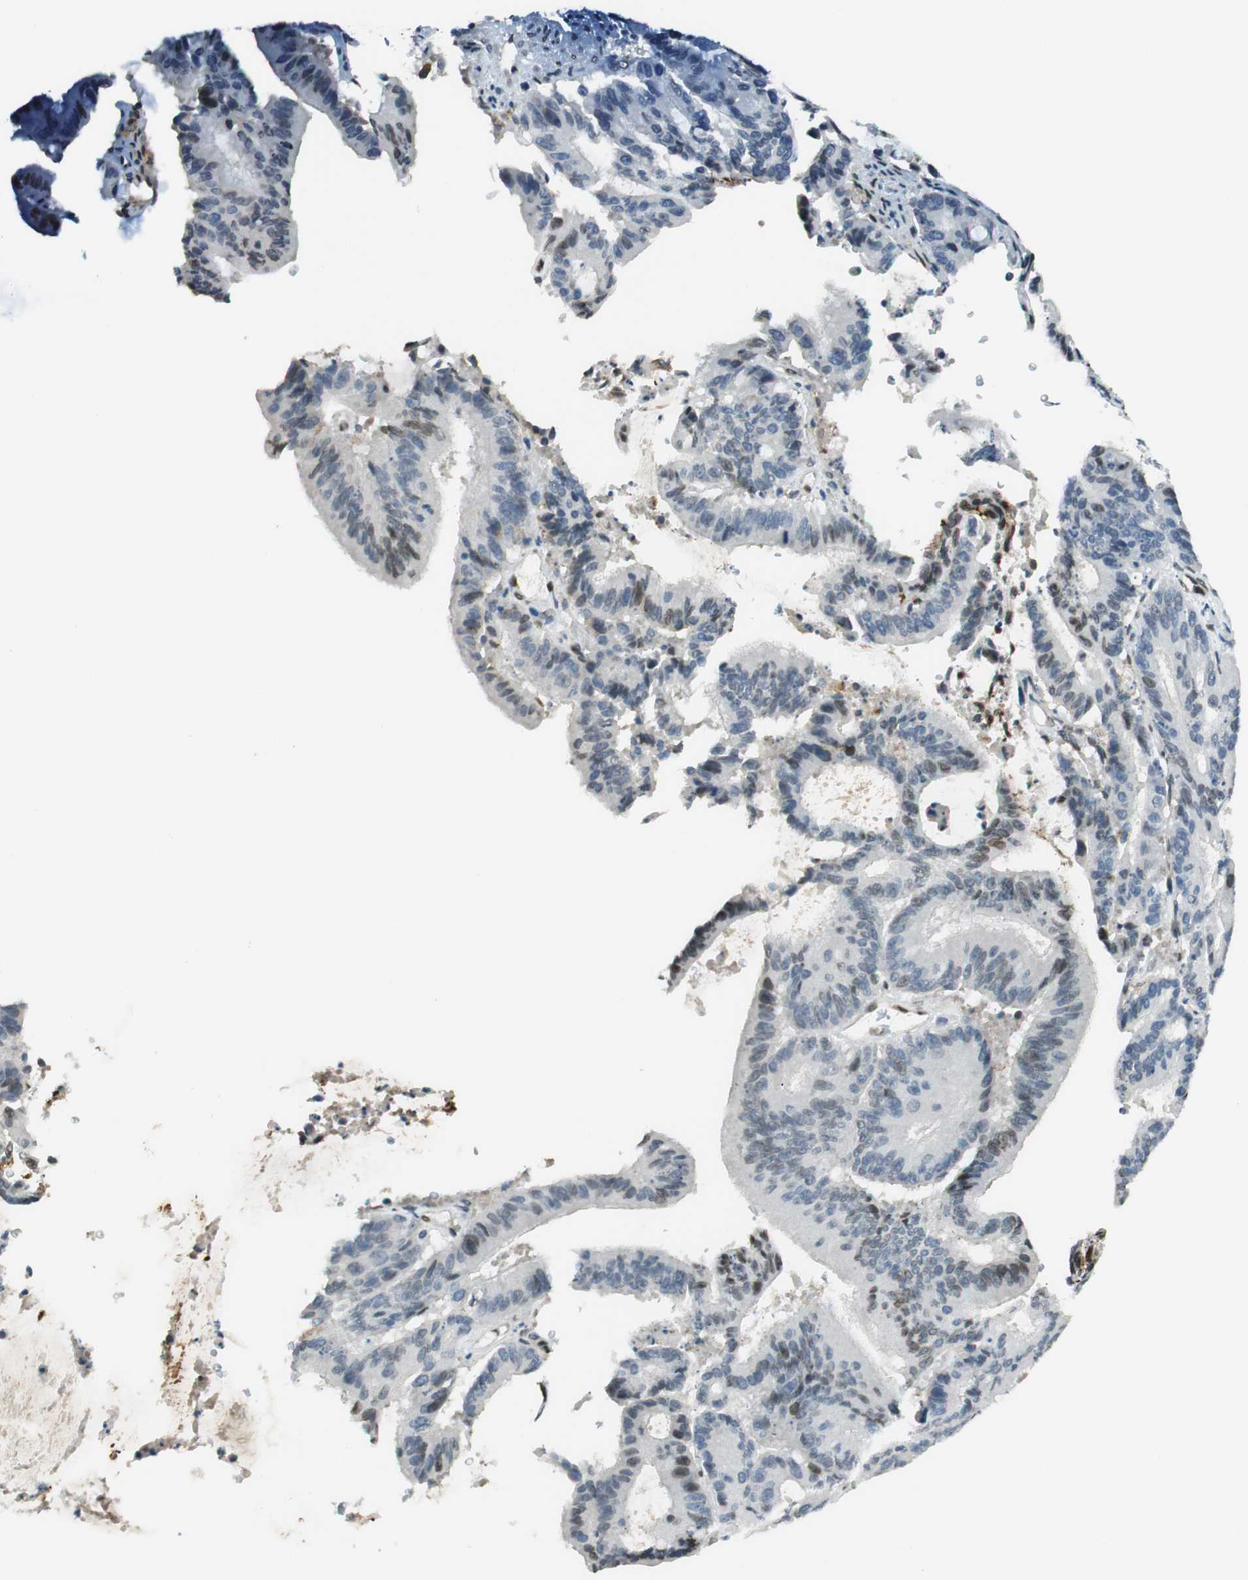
{"staining": {"intensity": "negative", "quantity": "none", "location": "none"}, "tissue": "liver cancer", "cell_type": "Tumor cells", "image_type": "cancer", "snomed": [{"axis": "morphology", "description": "Cholangiocarcinoma"}, {"axis": "topography", "description": "Liver"}], "caption": "Immunohistochemical staining of cholangiocarcinoma (liver) displays no significant staining in tumor cells.", "gene": "TMEM260", "patient": {"sex": "female", "age": 73}}